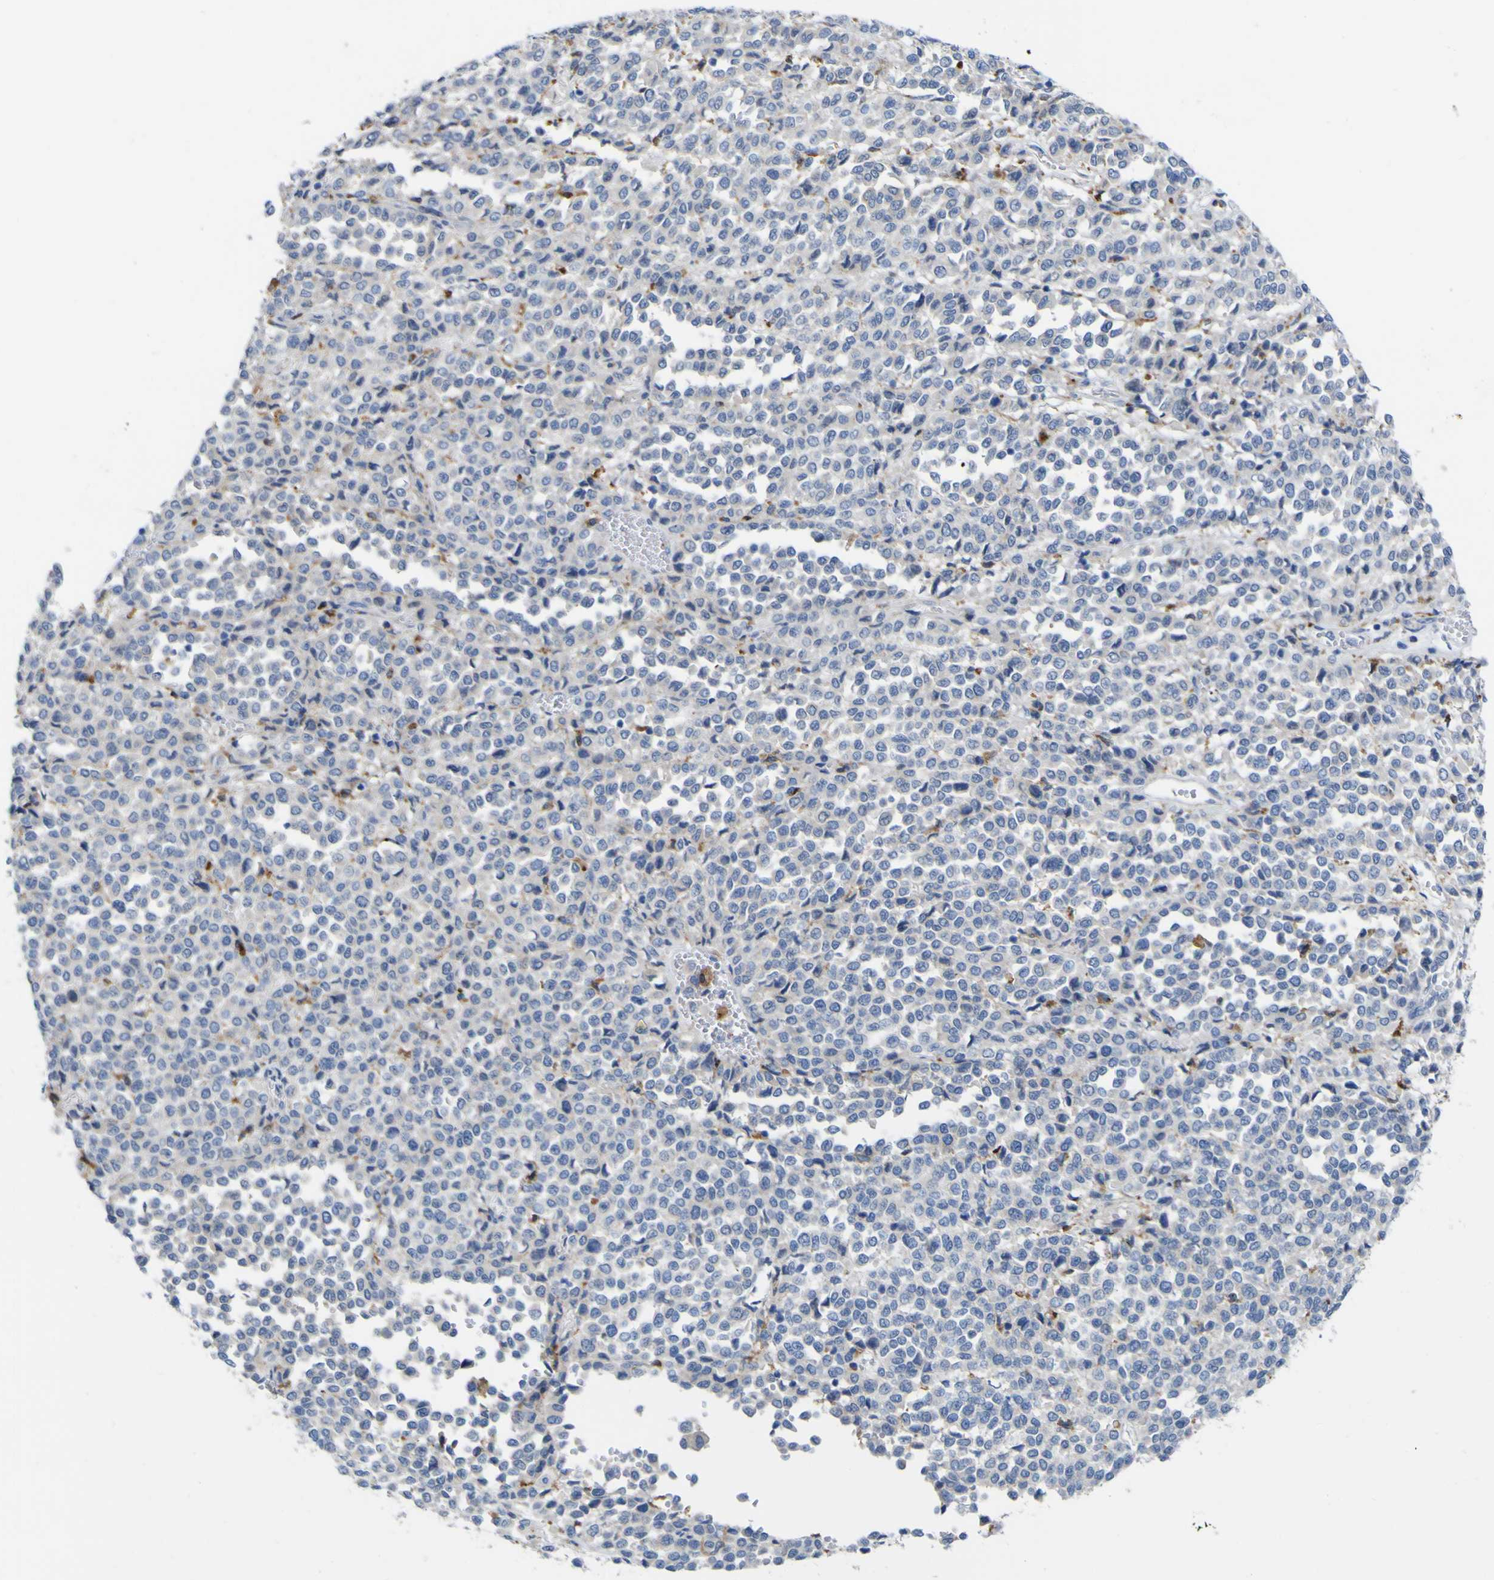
{"staining": {"intensity": "negative", "quantity": "none", "location": "none"}, "tissue": "melanoma", "cell_type": "Tumor cells", "image_type": "cancer", "snomed": [{"axis": "morphology", "description": "Malignant melanoma, Metastatic site"}, {"axis": "topography", "description": "Pancreas"}], "caption": "Immunohistochemical staining of melanoma reveals no significant positivity in tumor cells.", "gene": "PTPRF", "patient": {"sex": "female", "age": 30}}